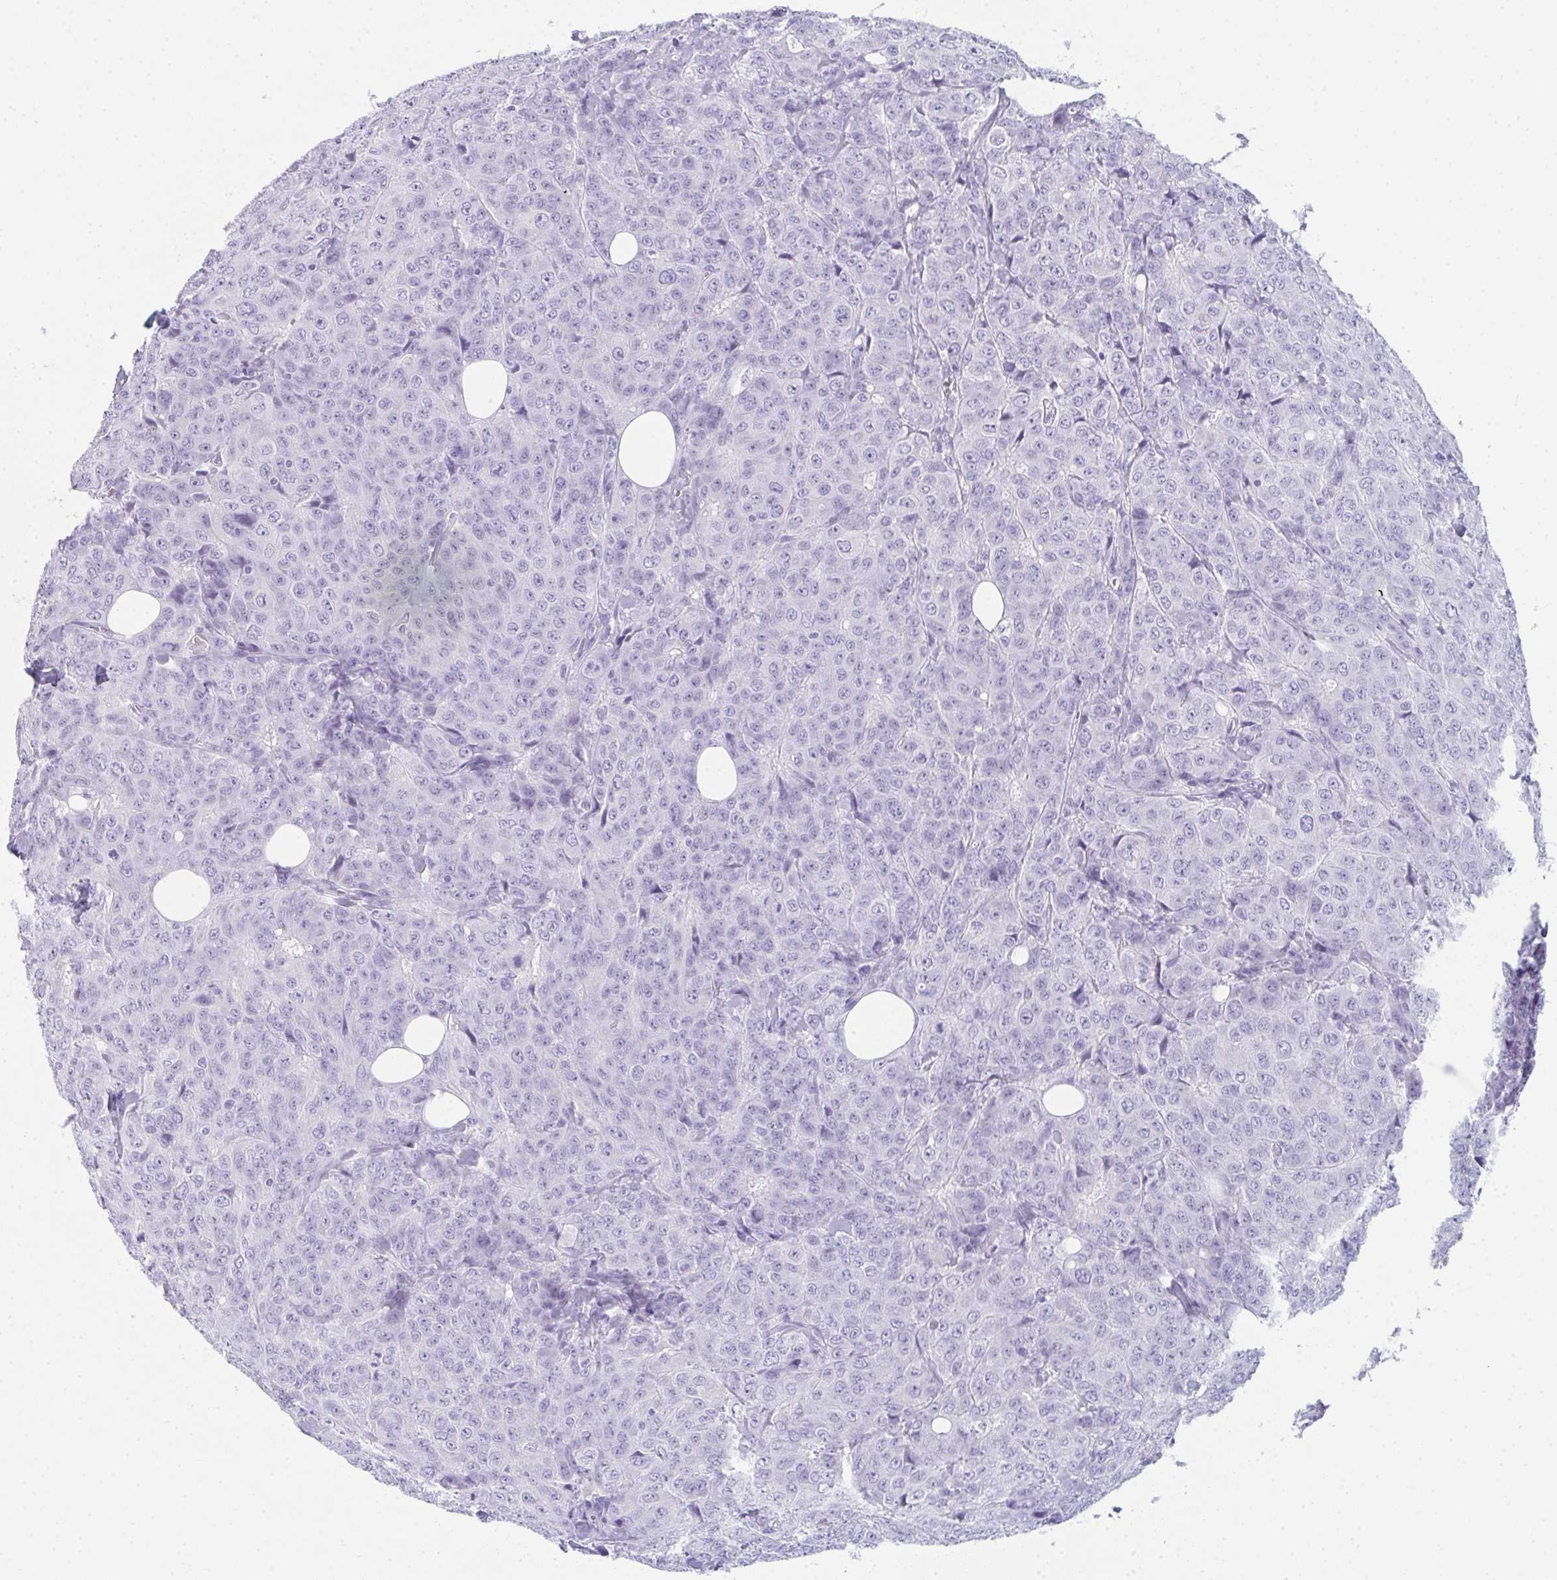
{"staining": {"intensity": "negative", "quantity": "none", "location": "none"}, "tissue": "breast cancer", "cell_type": "Tumor cells", "image_type": "cancer", "snomed": [{"axis": "morphology", "description": "Duct carcinoma"}, {"axis": "topography", "description": "Breast"}], "caption": "Invasive ductal carcinoma (breast) was stained to show a protein in brown. There is no significant positivity in tumor cells.", "gene": "RLF", "patient": {"sex": "female", "age": 43}}